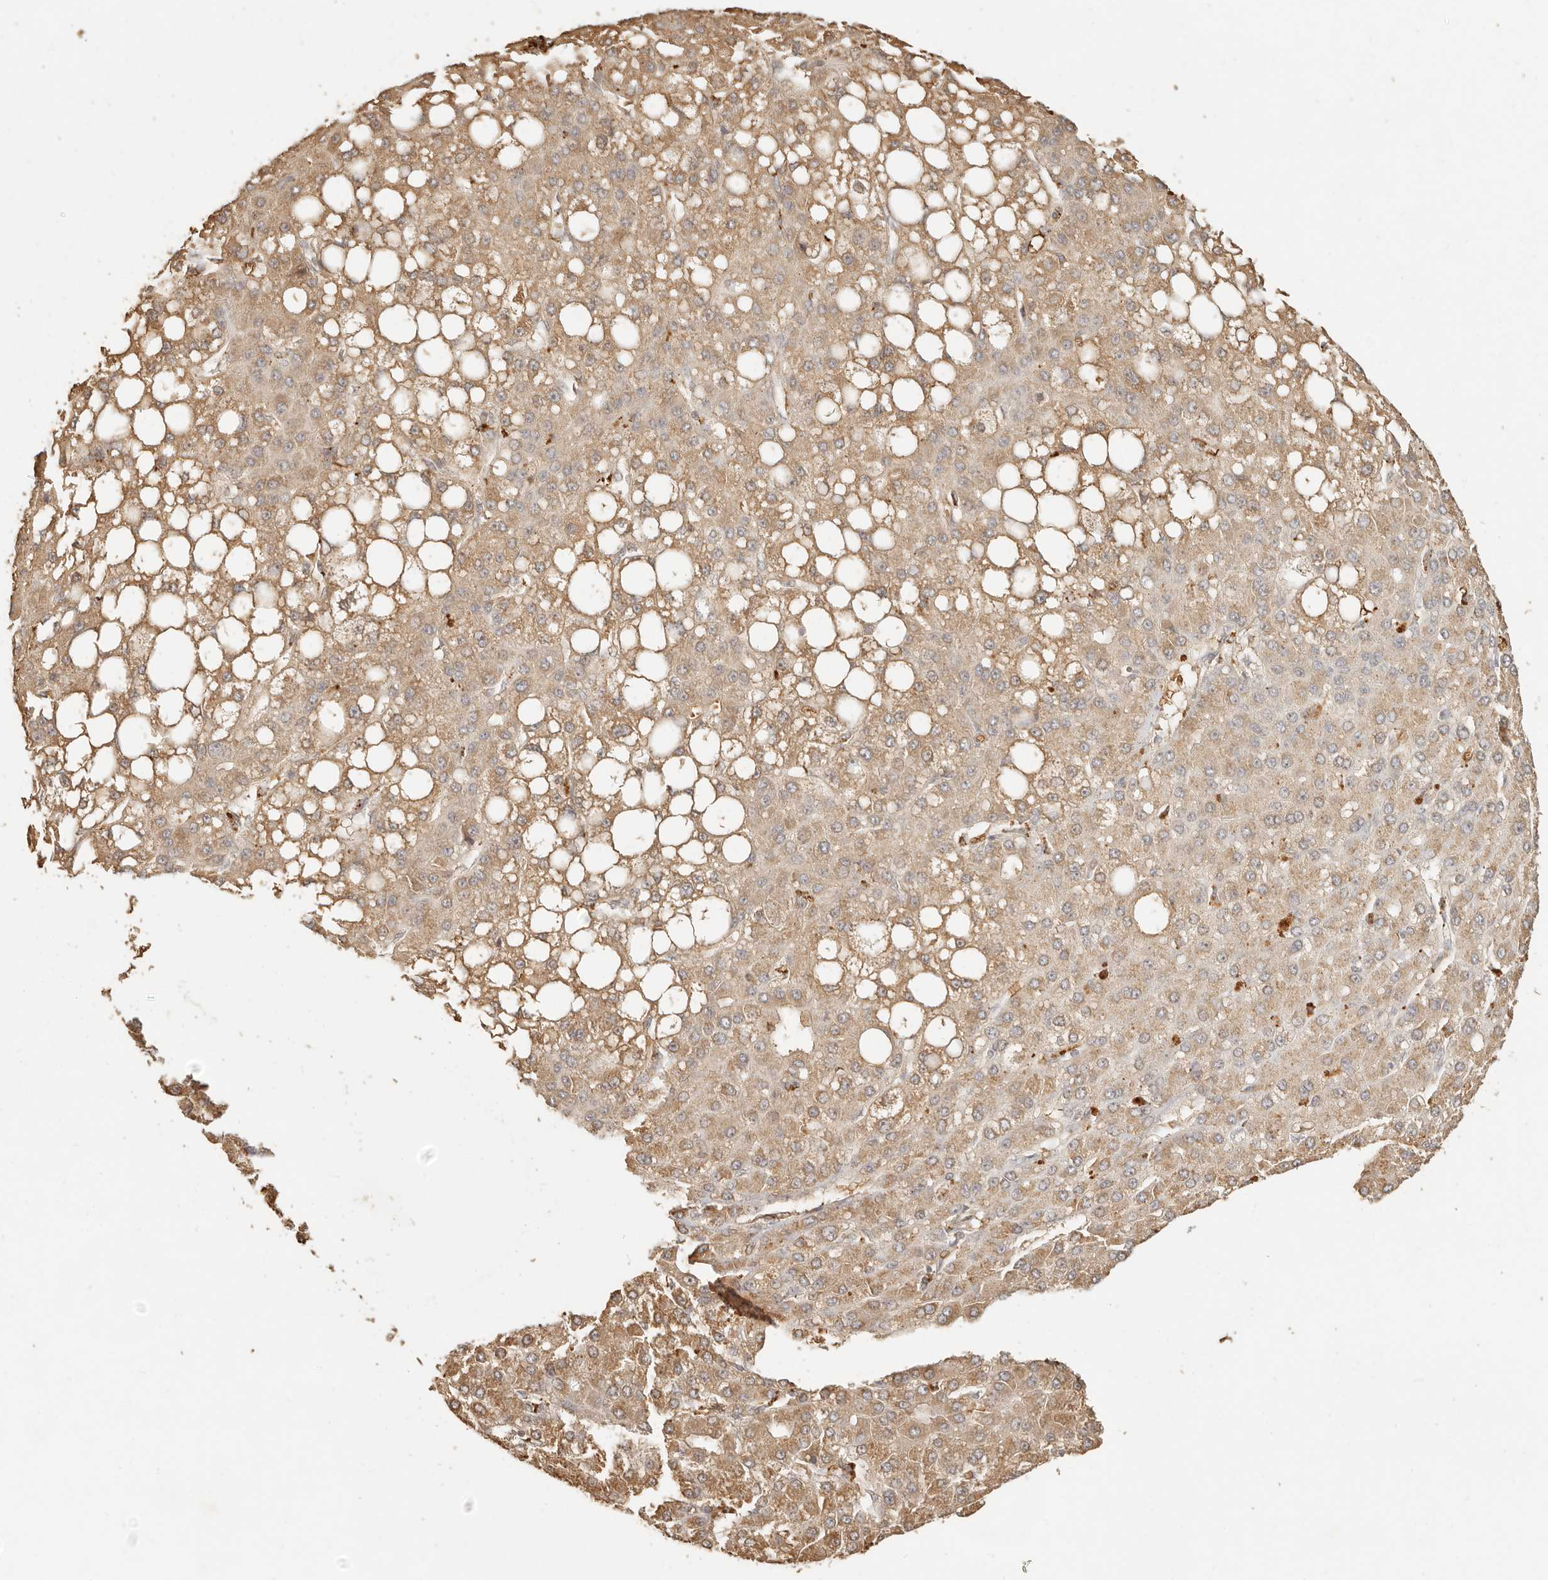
{"staining": {"intensity": "moderate", "quantity": ">75%", "location": "cytoplasmic/membranous"}, "tissue": "liver cancer", "cell_type": "Tumor cells", "image_type": "cancer", "snomed": [{"axis": "morphology", "description": "Carcinoma, Hepatocellular, NOS"}, {"axis": "topography", "description": "Liver"}], "caption": "Tumor cells show moderate cytoplasmic/membranous staining in approximately >75% of cells in liver cancer (hepatocellular carcinoma).", "gene": "INTS11", "patient": {"sex": "male", "age": 67}}